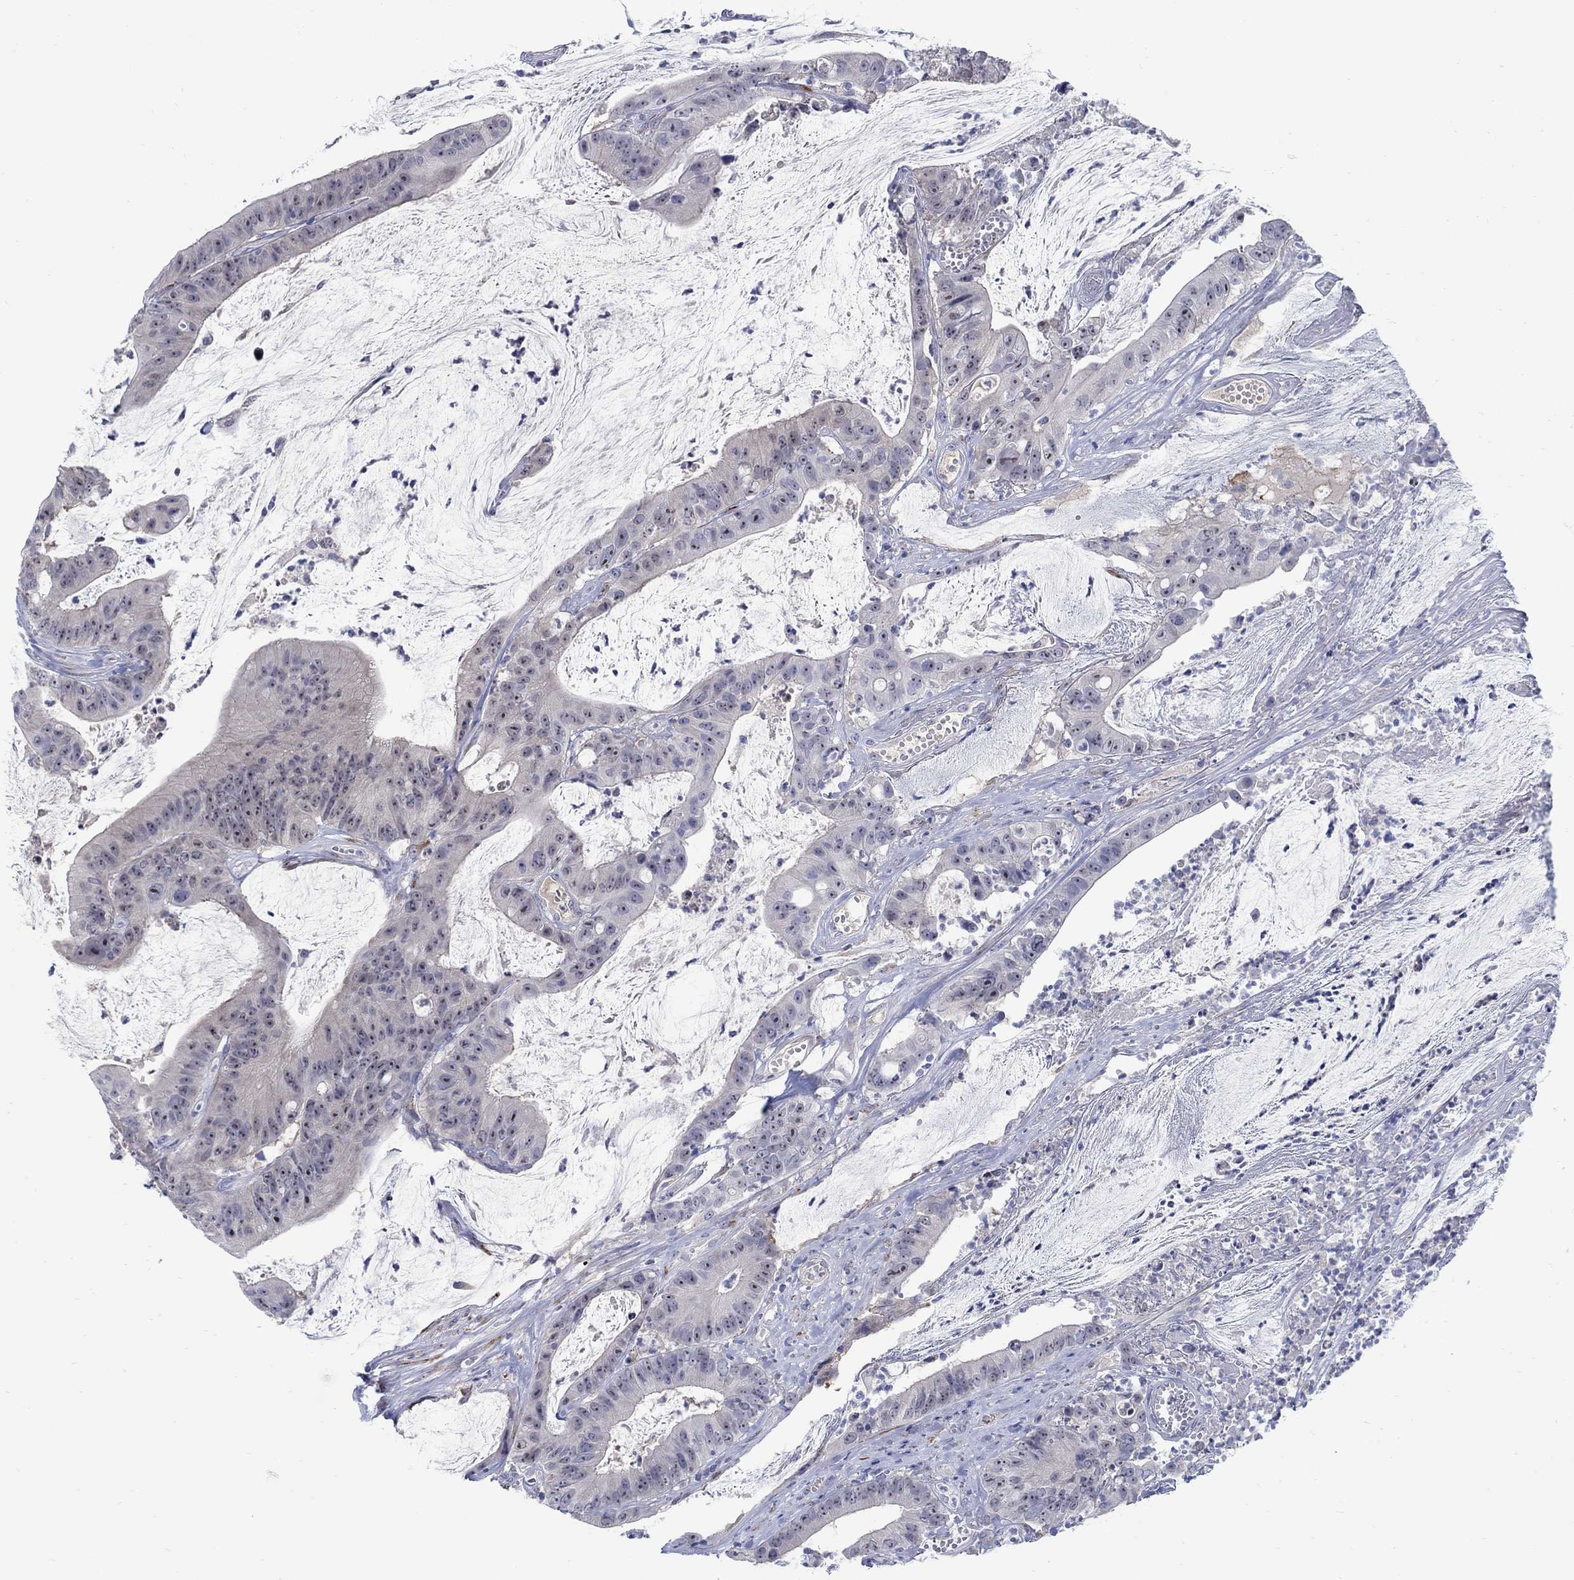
{"staining": {"intensity": "weak", "quantity": "25%-75%", "location": "nuclear"}, "tissue": "colorectal cancer", "cell_type": "Tumor cells", "image_type": "cancer", "snomed": [{"axis": "morphology", "description": "Adenocarcinoma, NOS"}, {"axis": "topography", "description": "Colon"}], "caption": "This is an image of IHC staining of adenocarcinoma (colorectal), which shows weak staining in the nuclear of tumor cells.", "gene": "REEP2", "patient": {"sex": "female", "age": 69}}